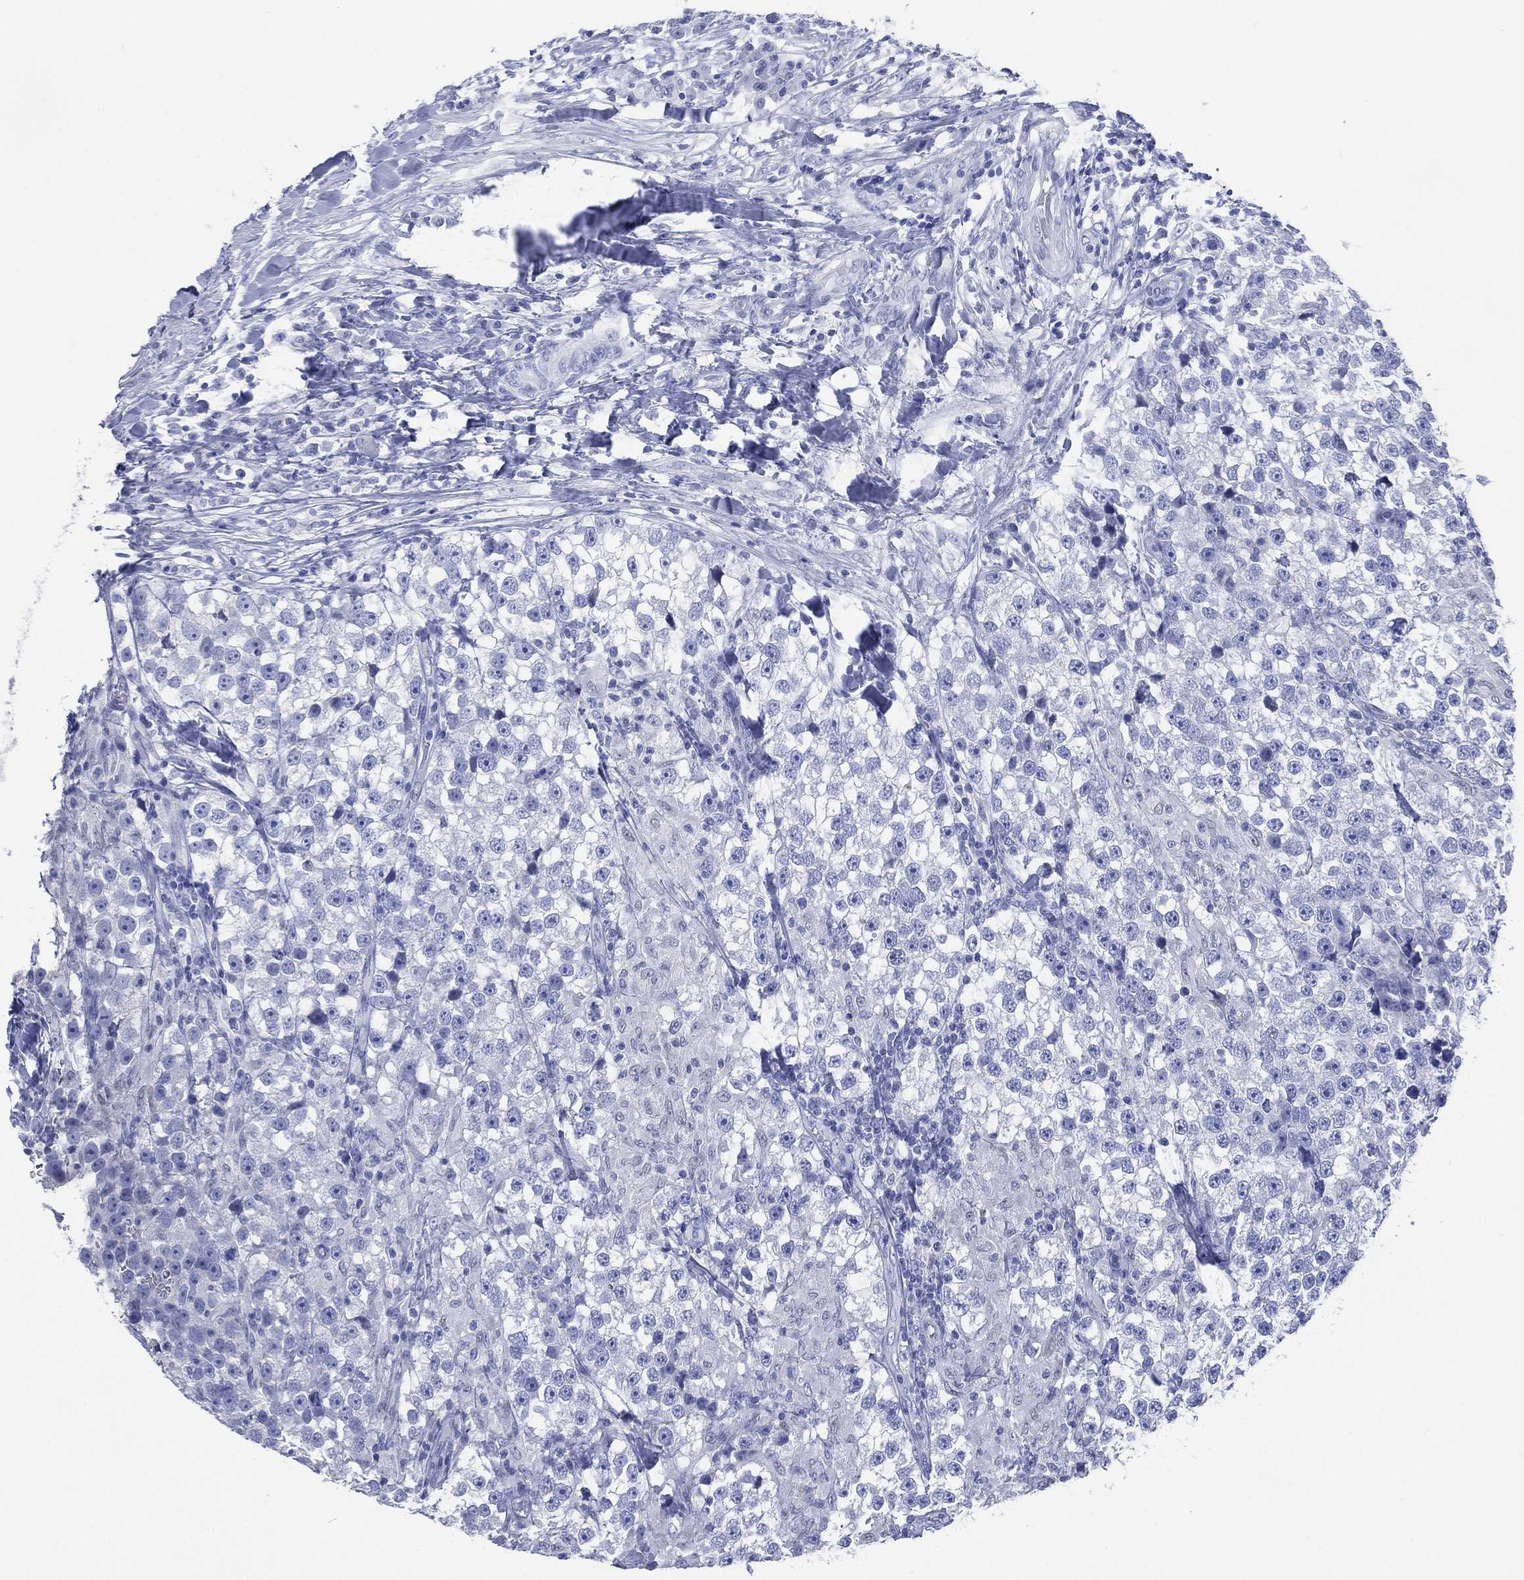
{"staining": {"intensity": "negative", "quantity": "none", "location": "none"}, "tissue": "testis cancer", "cell_type": "Tumor cells", "image_type": "cancer", "snomed": [{"axis": "morphology", "description": "Seminoma, NOS"}, {"axis": "topography", "description": "Testis"}], "caption": "Immunohistochemical staining of human testis cancer displays no significant expression in tumor cells.", "gene": "TMEM247", "patient": {"sex": "male", "age": 46}}